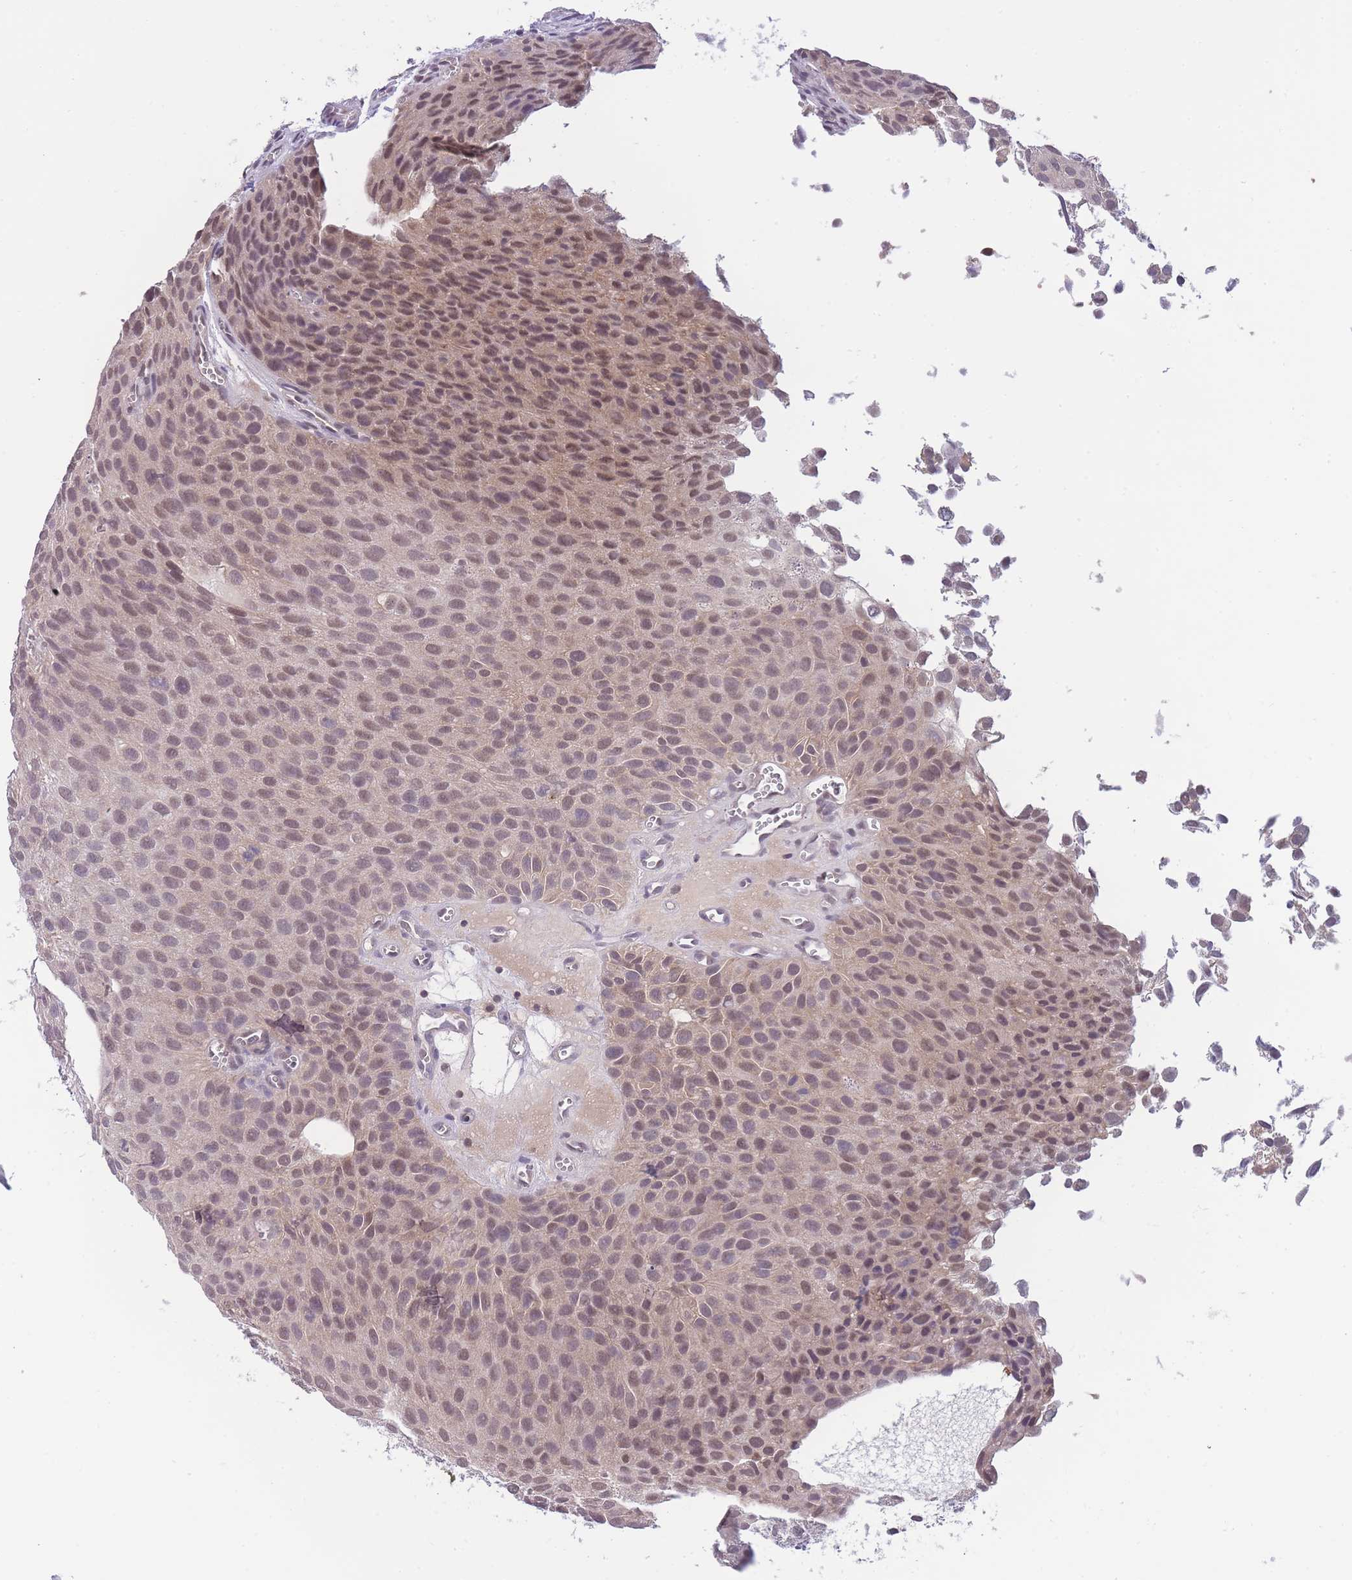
{"staining": {"intensity": "weak", "quantity": ">75%", "location": "nuclear"}, "tissue": "urothelial cancer", "cell_type": "Tumor cells", "image_type": "cancer", "snomed": [{"axis": "morphology", "description": "Urothelial carcinoma, Low grade"}, {"axis": "topography", "description": "Urinary bladder"}], "caption": "DAB (3,3'-diaminobenzidine) immunohistochemical staining of human urothelial cancer demonstrates weak nuclear protein positivity in approximately >75% of tumor cells.", "gene": "GOLGA6L25", "patient": {"sex": "male", "age": 88}}